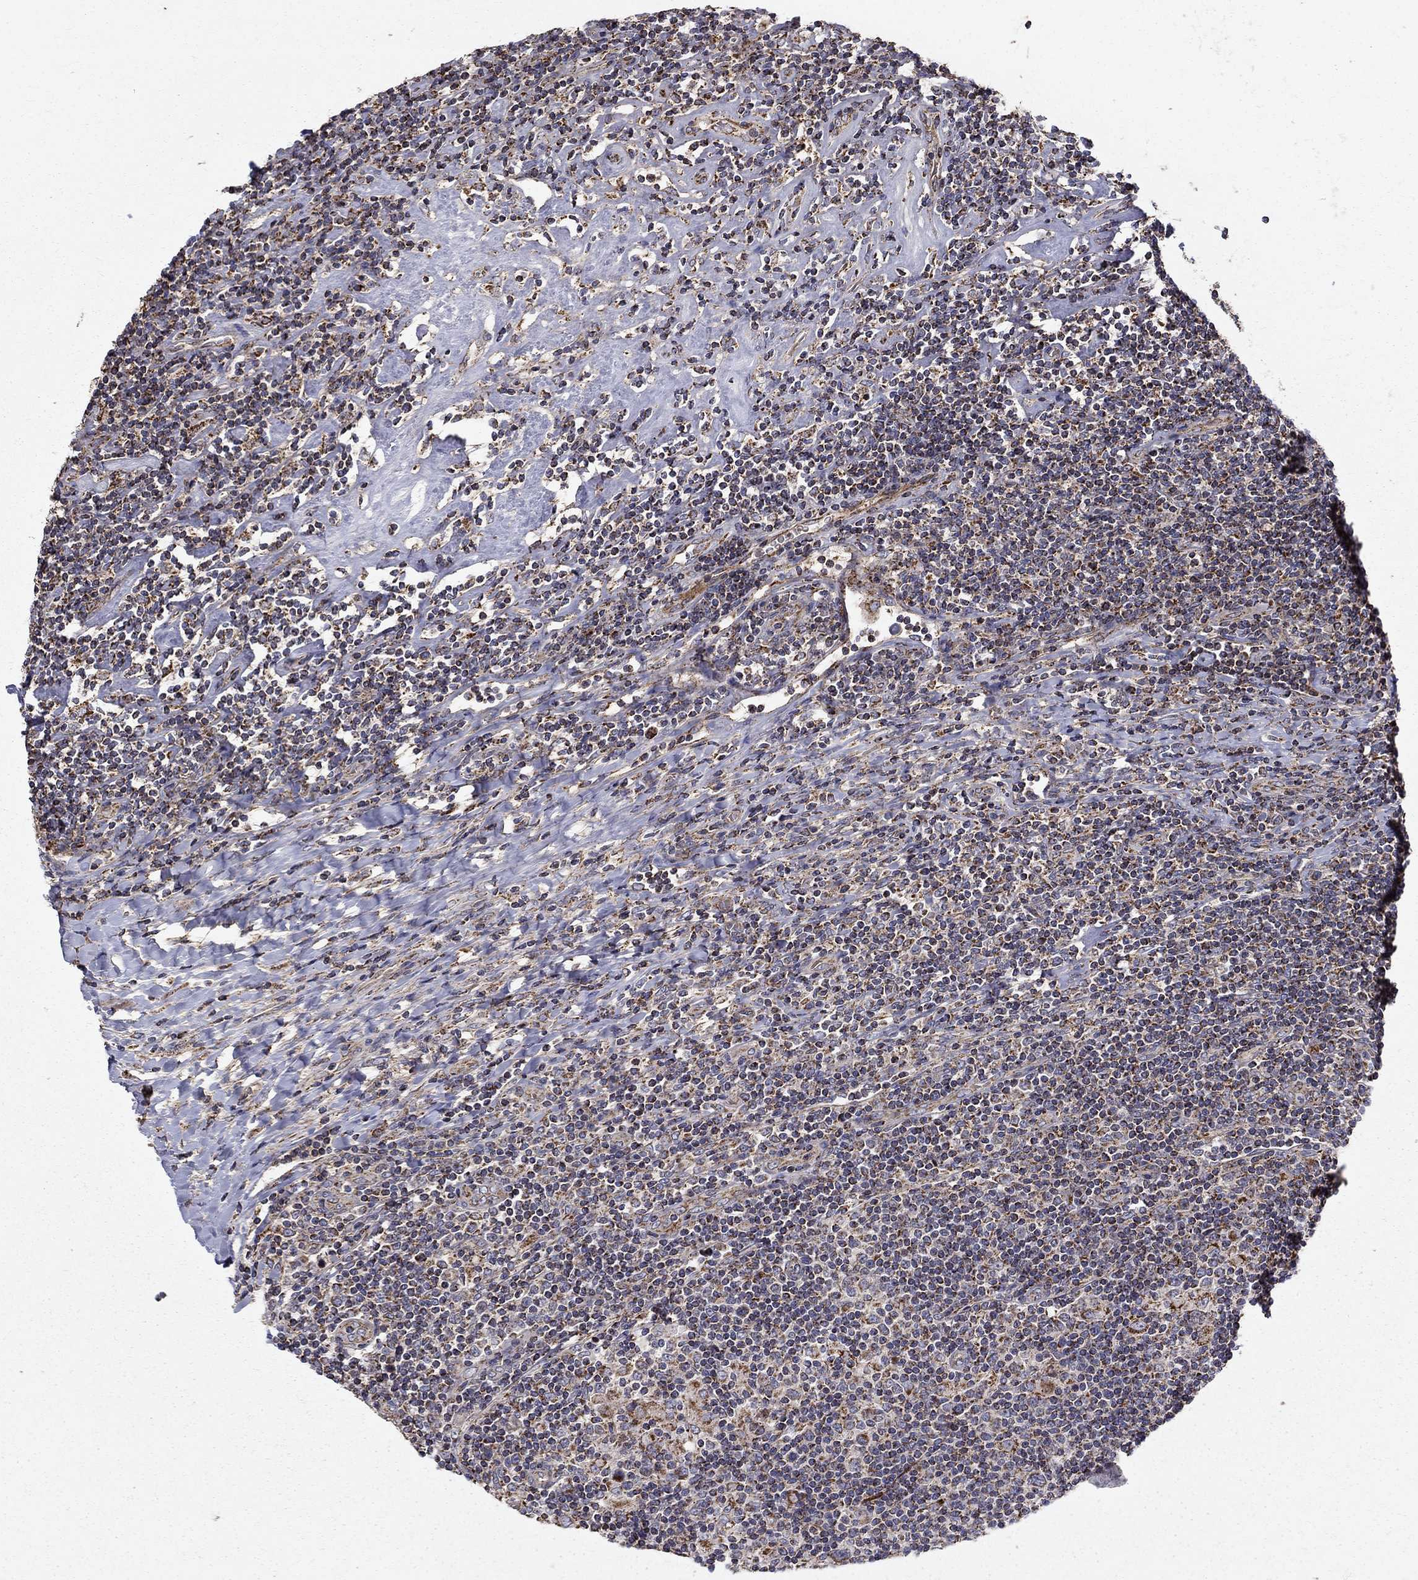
{"staining": {"intensity": "moderate", "quantity": ">75%", "location": "cytoplasmic/membranous"}, "tissue": "lymphoma", "cell_type": "Tumor cells", "image_type": "cancer", "snomed": [{"axis": "morphology", "description": "Hodgkin's disease, NOS"}, {"axis": "topography", "description": "Lymph node"}], "caption": "A brown stain labels moderate cytoplasmic/membranous staining of a protein in Hodgkin's disease tumor cells.", "gene": "NDUFS8", "patient": {"sex": "male", "age": 40}}